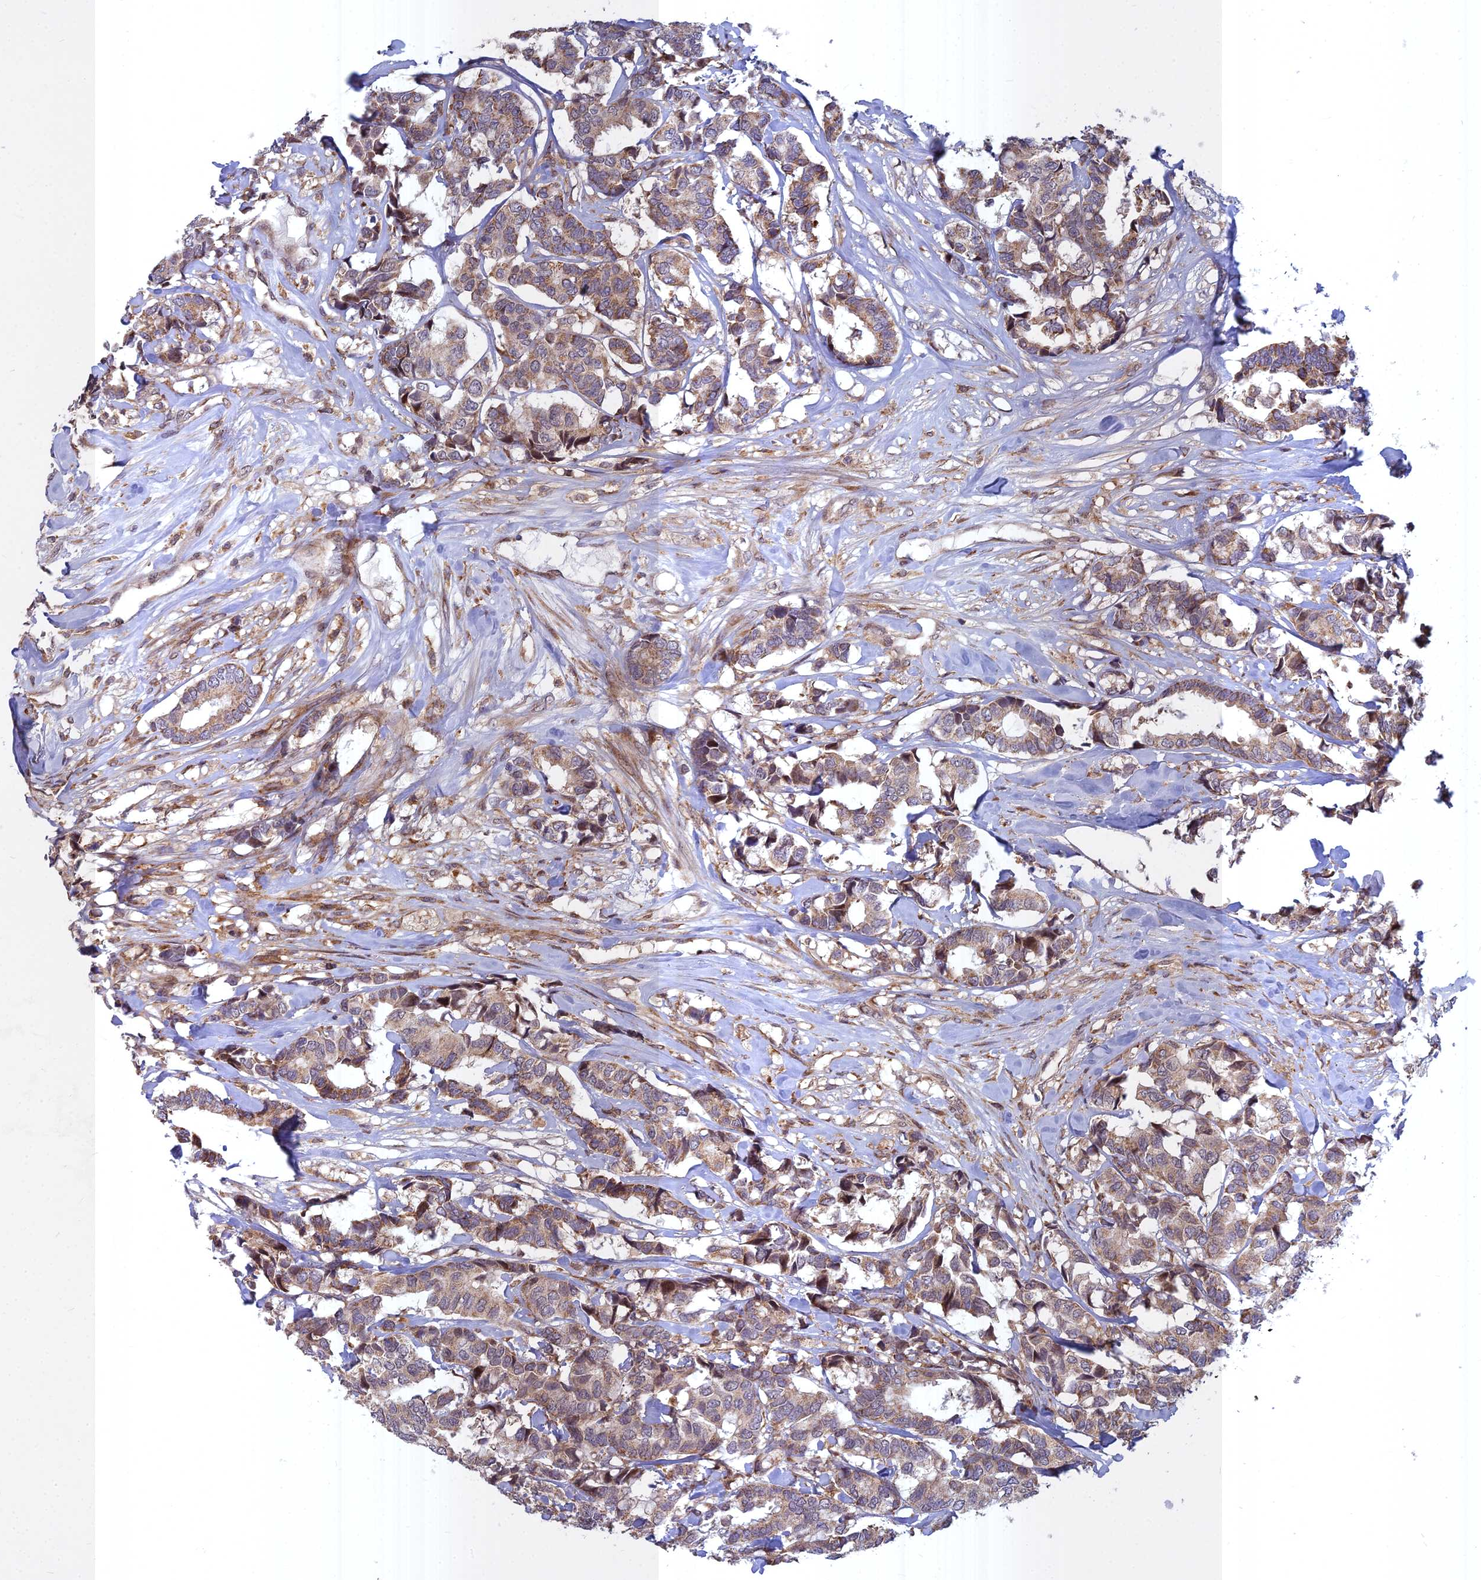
{"staining": {"intensity": "moderate", "quantity": ">75%", "location": "cytoplasmic/membranous"}, "tissue": "breast cancer", "cell_type": "Tumor cells", "image_type": "cancer", "snomed": [{"axis": "morphology", "description": "Normal tissue, NOS"}, {"axis": "morphology", "description": "Duct carcinoma"}, {"axis": "topography", "description": "Breast"}], "caption": "Immunohistochemical staining of human breast cancer shows medium levels of moderate cytoplasmic/membranous protein positivity in about >75% of tumor cells.", "gene": "COMMD2", "patient": {"sex": "female", "age": 87}}